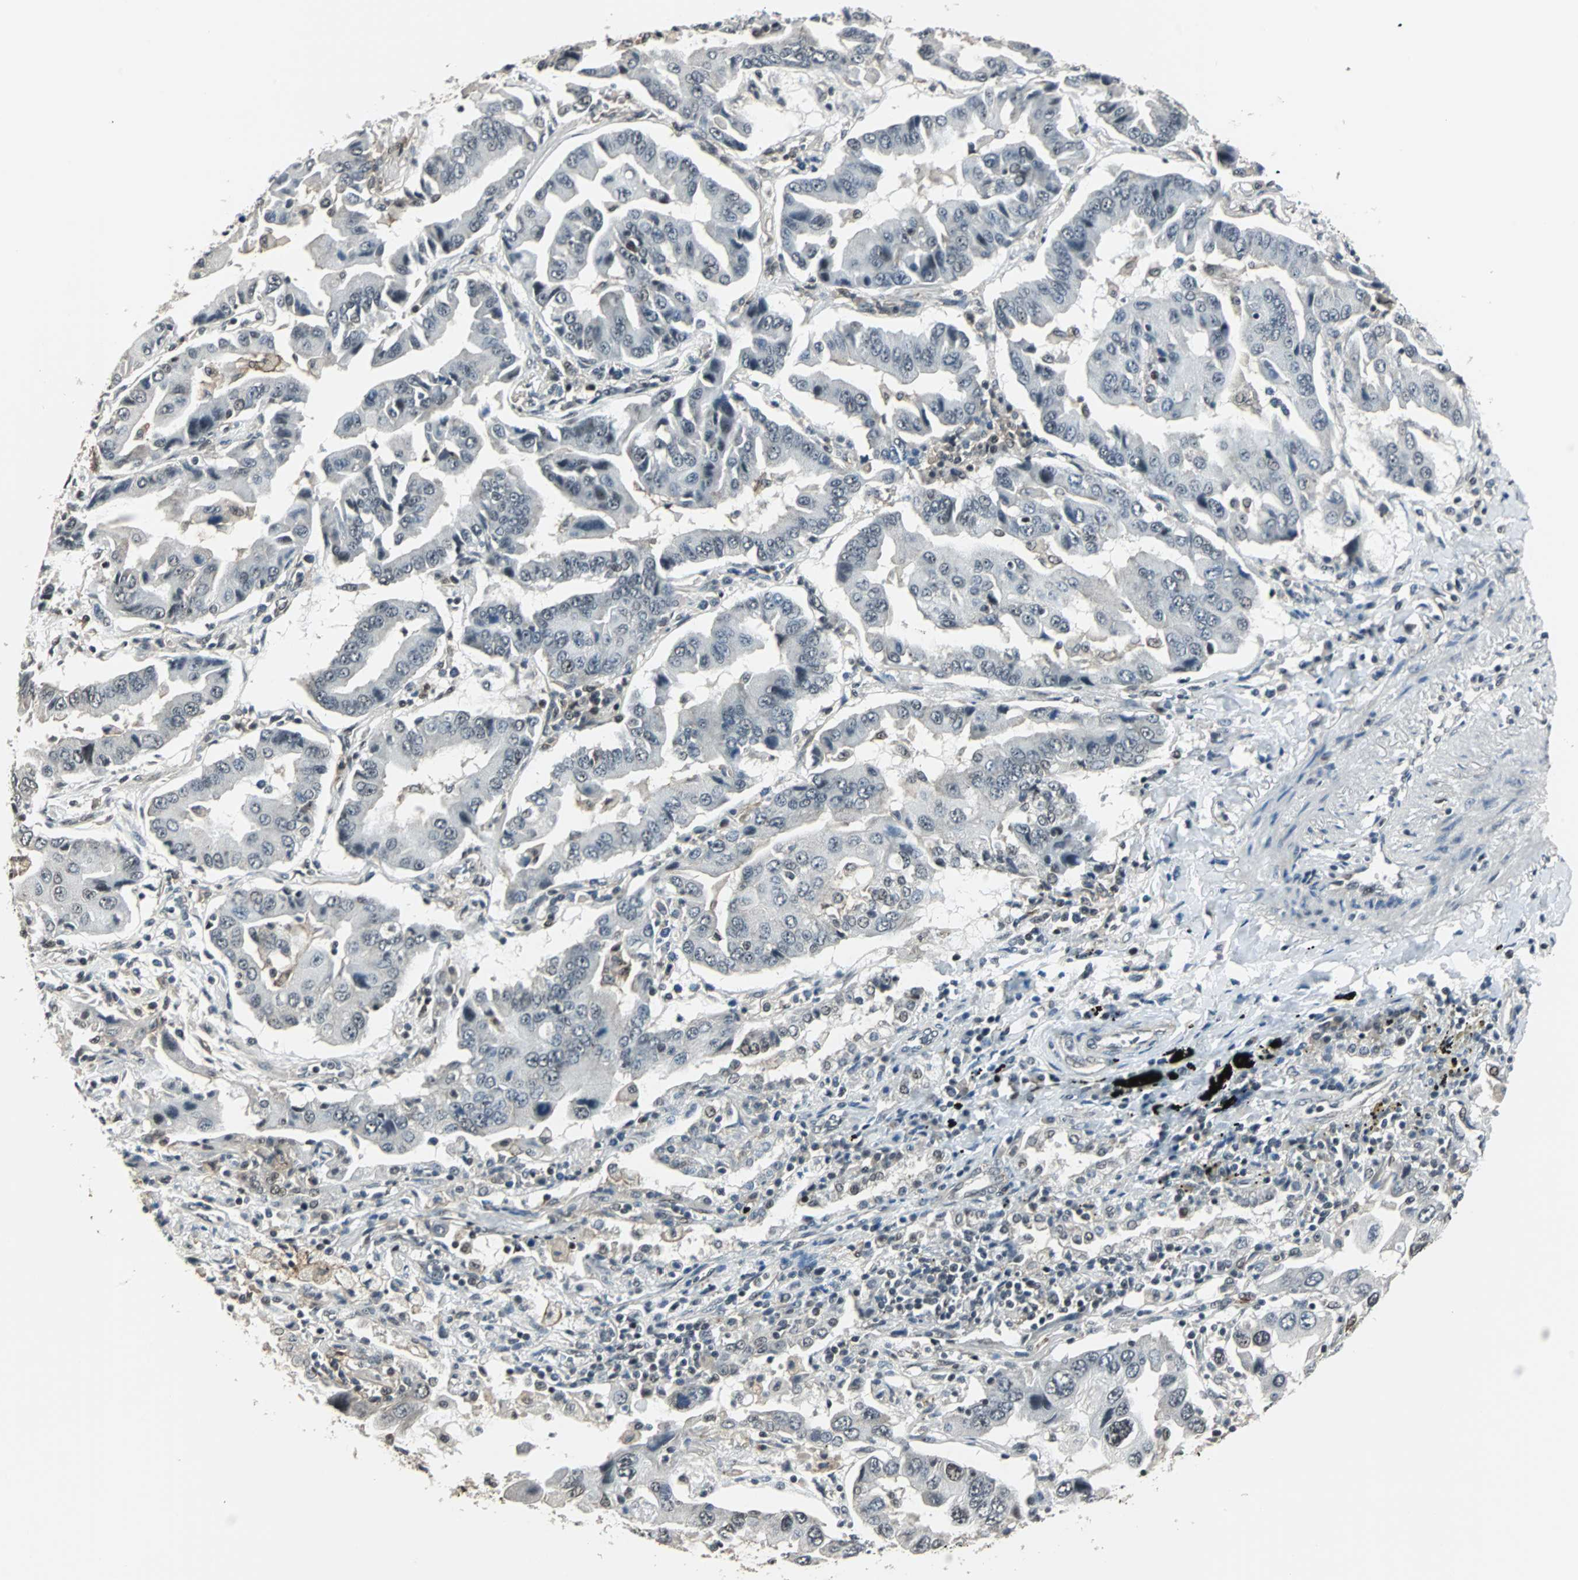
{"staining": {"intensity": "negative", "quantity": "none", "location": "none"}, "tissue": "lung cancer", "cell_type": "Tumor cells", "image_type": "cancer", "snomed": [{"axis": "morphology", "description": "Adenocarcinoma, NOS"}, {"axis": "topography", "description": "Lung"}], "caption": "IHC image of neoplastic tissue: human adenocarcinoma (lung) stained with DAB shows no significant protein positivity in tumor cells.", "gene": "MKX", "patient": {"sex": "female", "age": 65}}